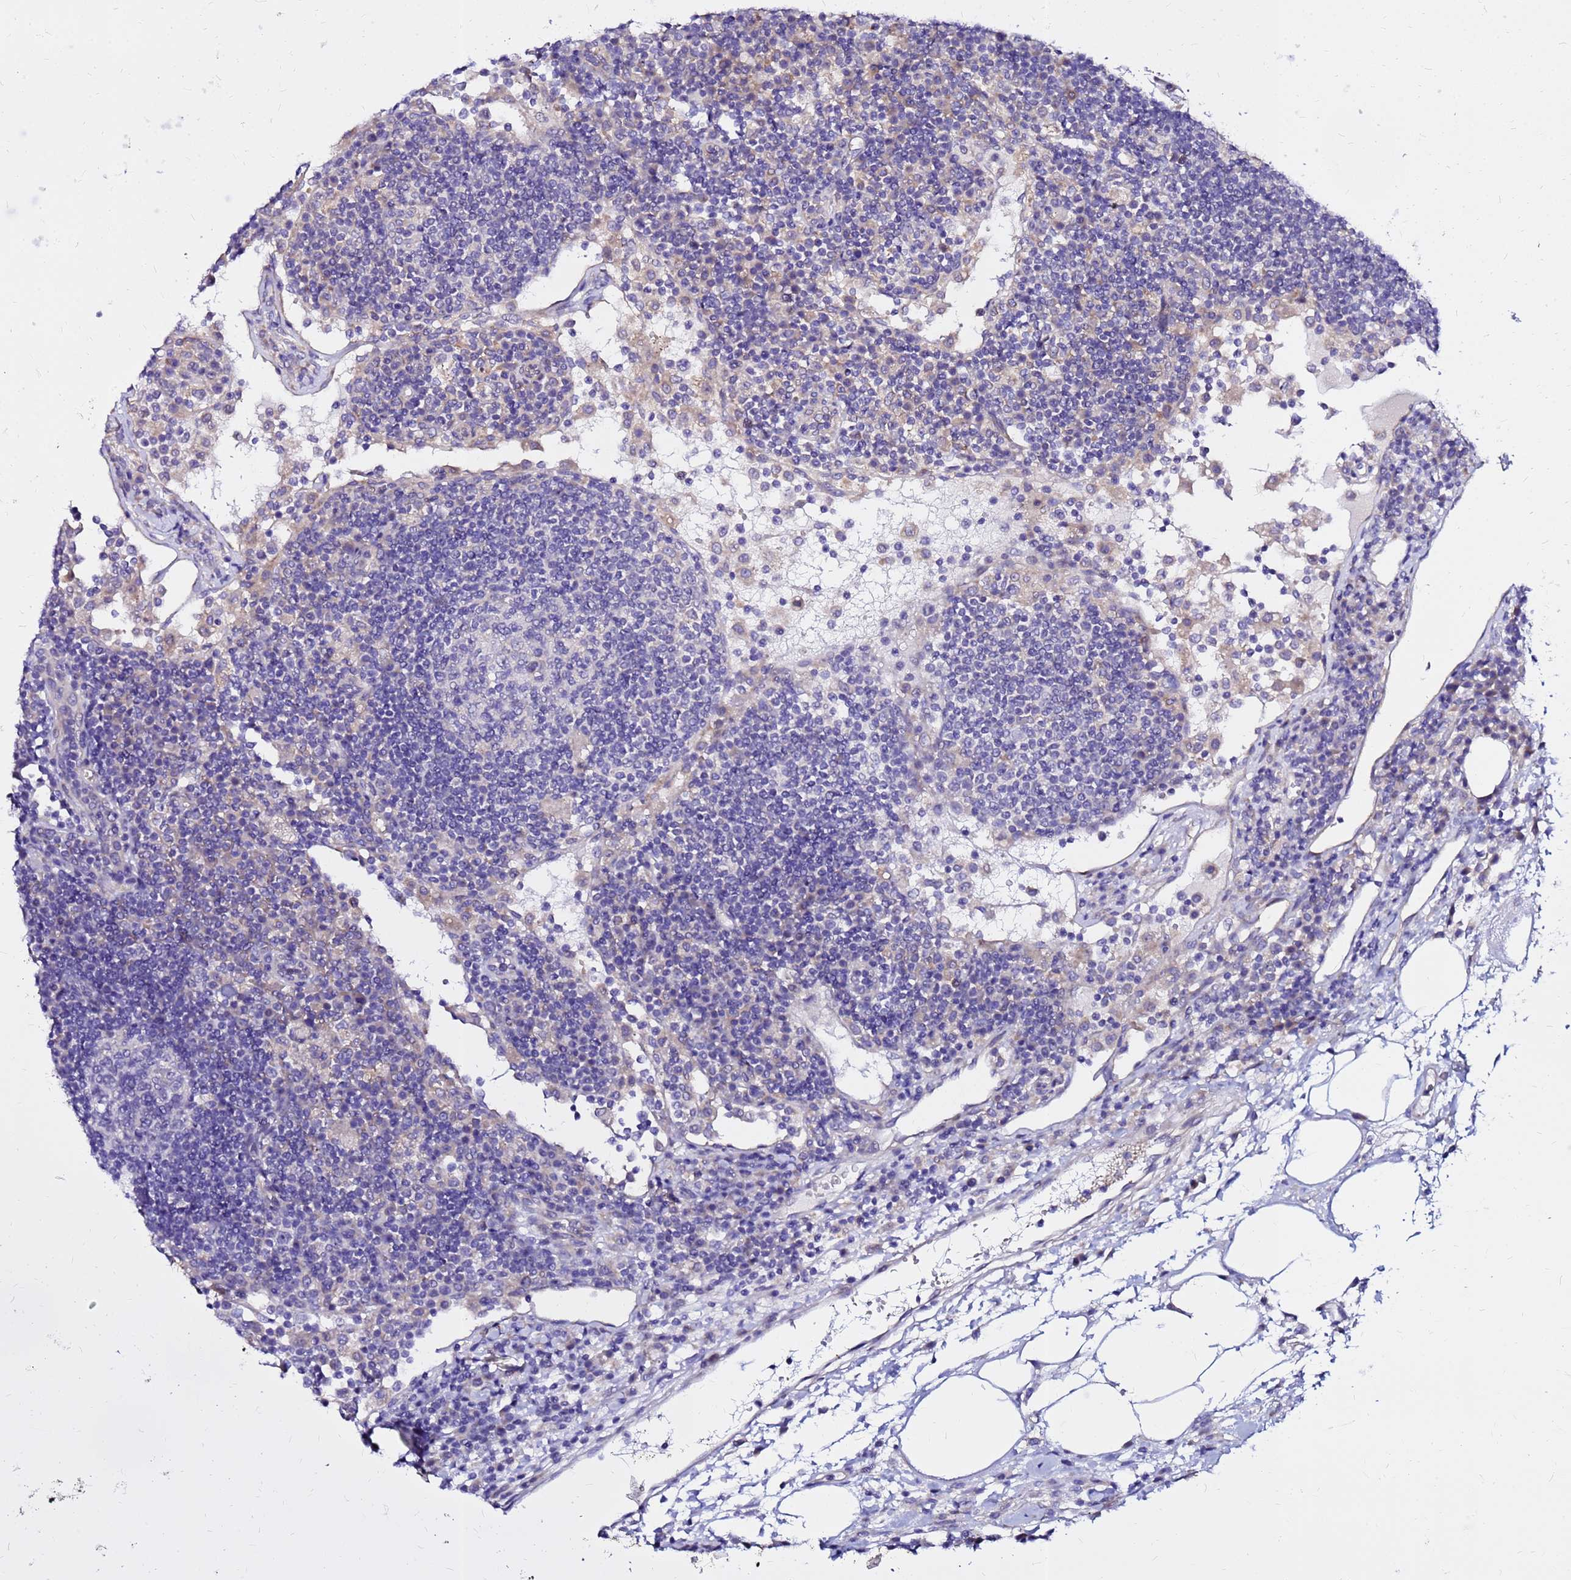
{"staining": {"intensity": "negative", "quantity": "none", "location": "none"}, "tissue": "lymph node", "cell_type": "Germinal center cells", "image_type": "normal", "snomed": [{"axis": "morphology", "description": "Normal tissue, NOS"}, {"axis": "topography", "description": "Lymph node"}], "caption": "Protein analysis of normal lymph node exhibits no significant positivity in germinal center cells. (Stains: DAB (3,3'-diaminobenzidine) immunohistochemistry (IHC) with hematoxylin counter stain, Microscopy: brightfield microscopy at high magnification).", "gene": "HERC5", "patient": {"sex": "female", "age": 53}}